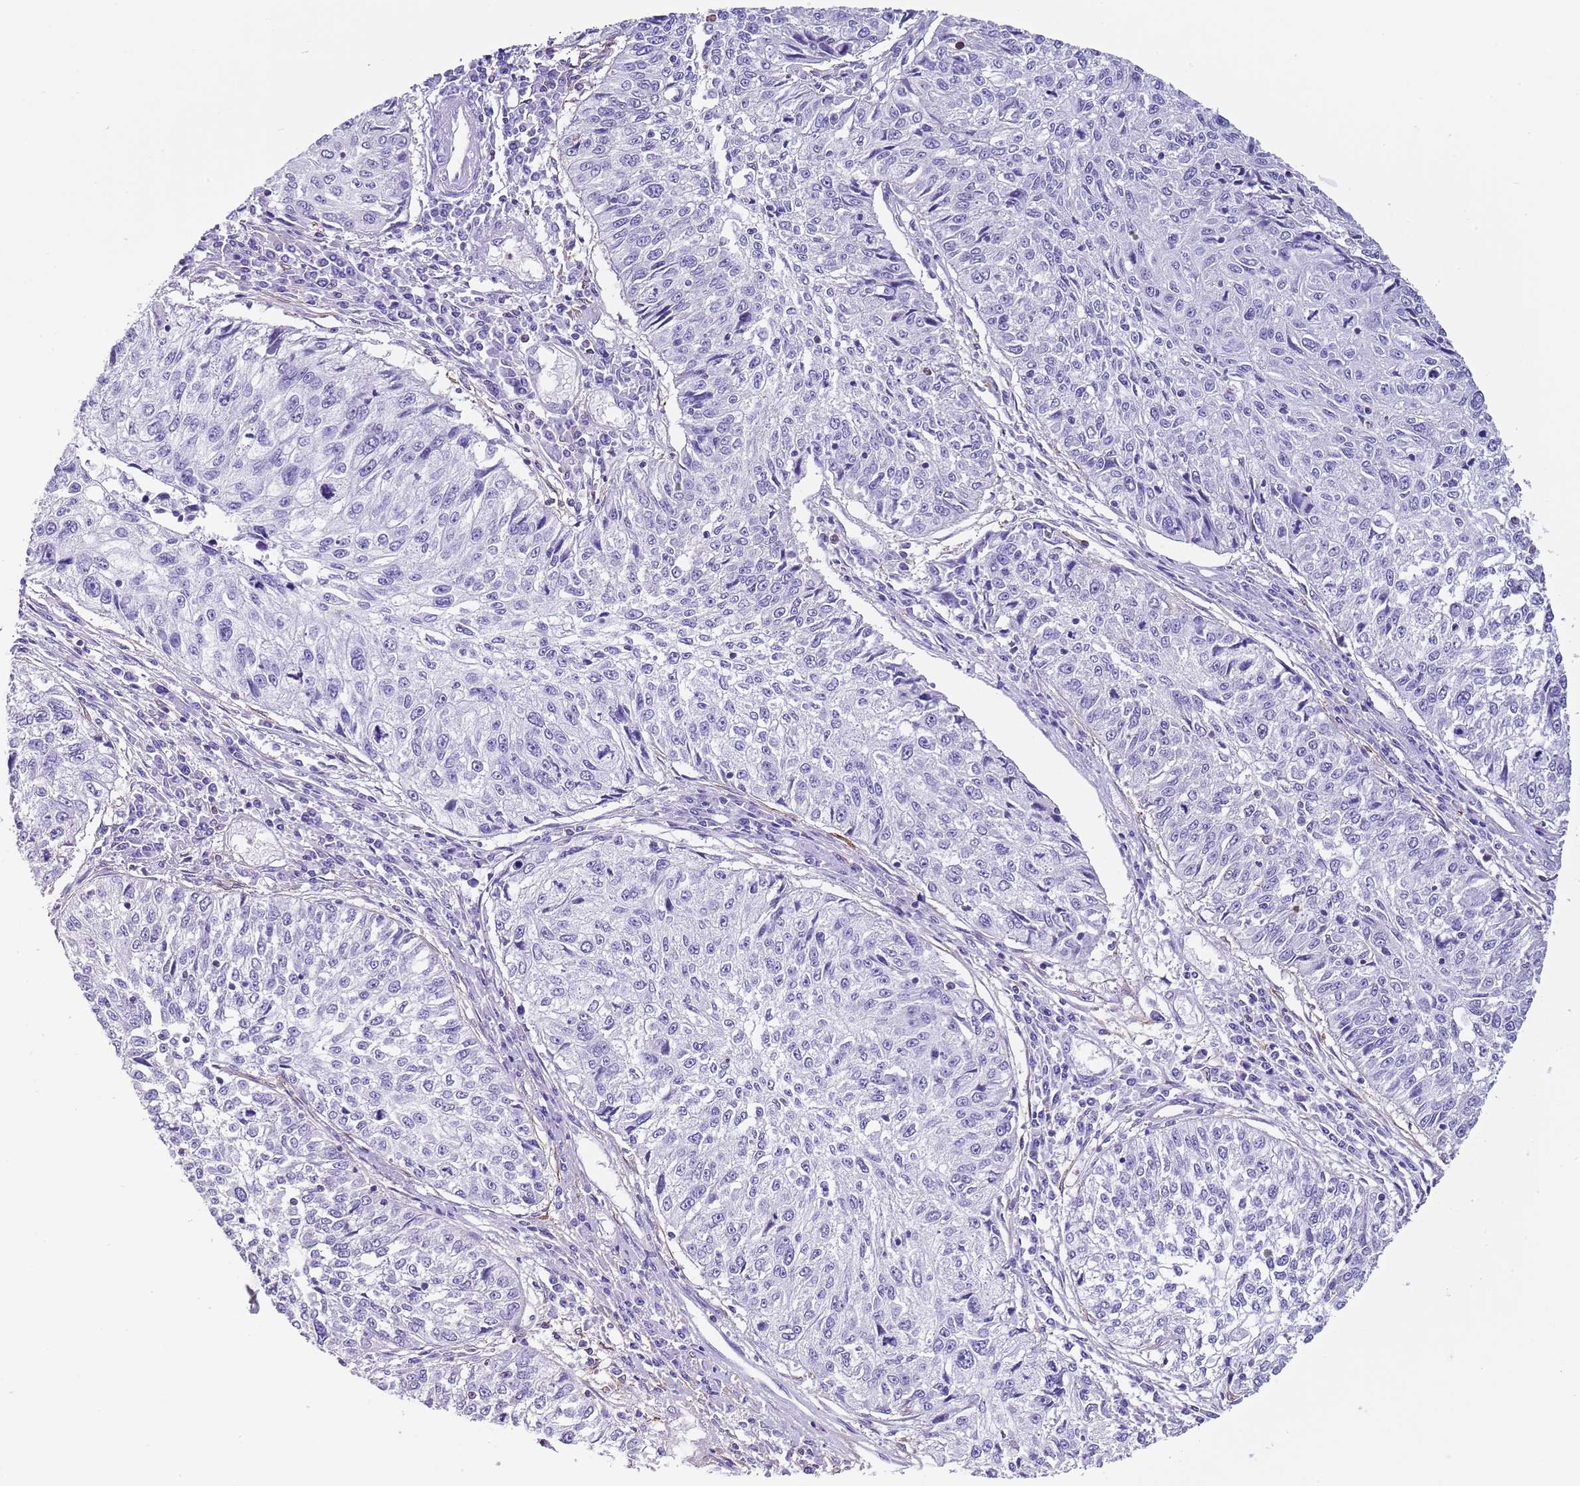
{"staining": {"intensity": "negative", "quantity": "none", "location": "none"}, "tissue": "cervical cancer", "cell_type": "Tumor cells", "image_type": "cancer", "snomed": [{"axis": "morphology", "description": "Squamous cell carcinoma, NOS"}, {"axis": "topography", "description": "Cervix"}], "caption": "High power microscopy image of an immunohistochemistry (IHC) micrograph of cervical cancer, revealing no significant positivity in tumor cells.", "gene": "CNN2", "patient": {"sex": "female", "age": 57}}